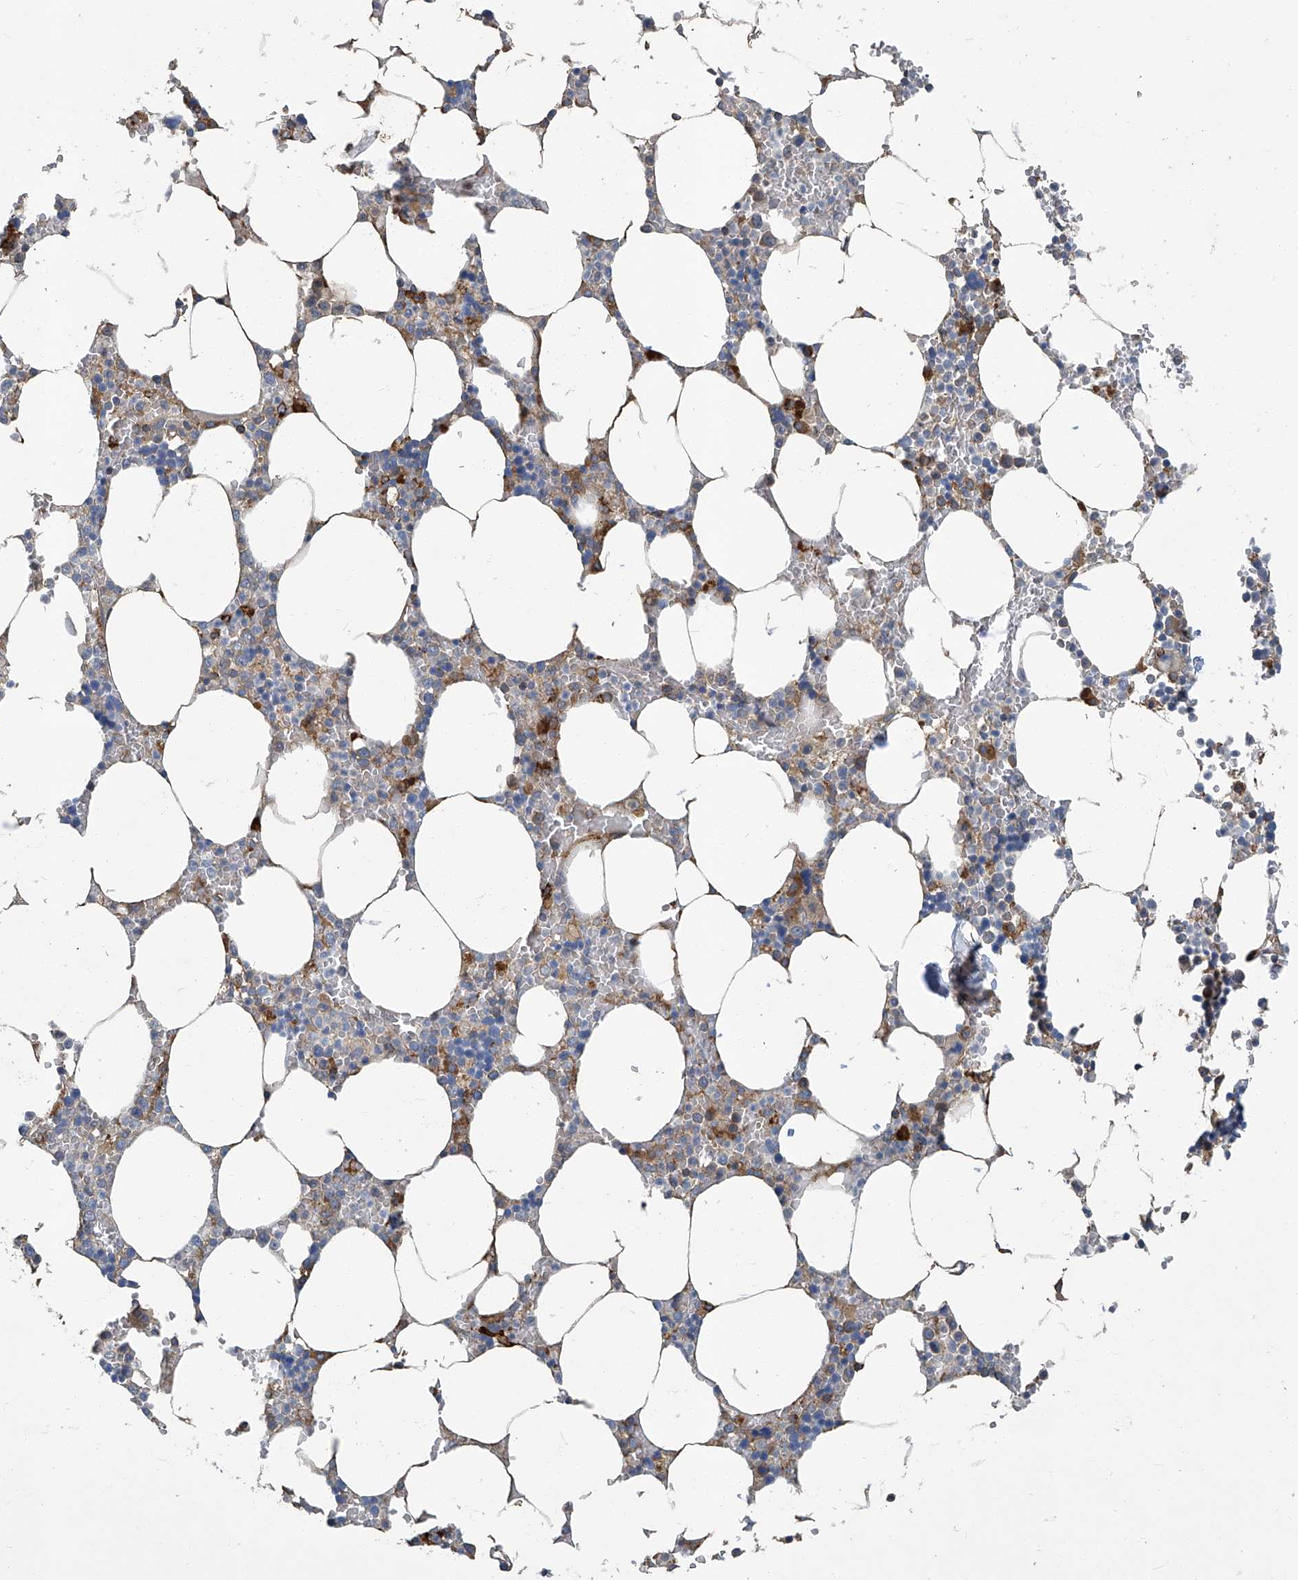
{"staining": {"intensity": "strong", "quantity": "<25%", "location": "cytoplasmic/membranous"}, "tissue": "bone marrow", "cell_type": "Hematopoietic cells", "image_type": "normal", "snomed": [{"axis": "morphology", "description": "Normal tissue, NOS"}, {"axis": "topography", "description": "Bone marrow"}], "caption": "Immunohistochemistry (IHC) micrograph of normal bone marrow: human bone marrow stained using immunohistochemistry (IHC) shows medium levels of strong protein expression localized specifically in the cytoplasmic/membranous of hematopoietic cells, appearing as a cytoplasmic/membranous brown color.", "gene": "FAM167A", "patient": {"sex": "male", "age": 70}}